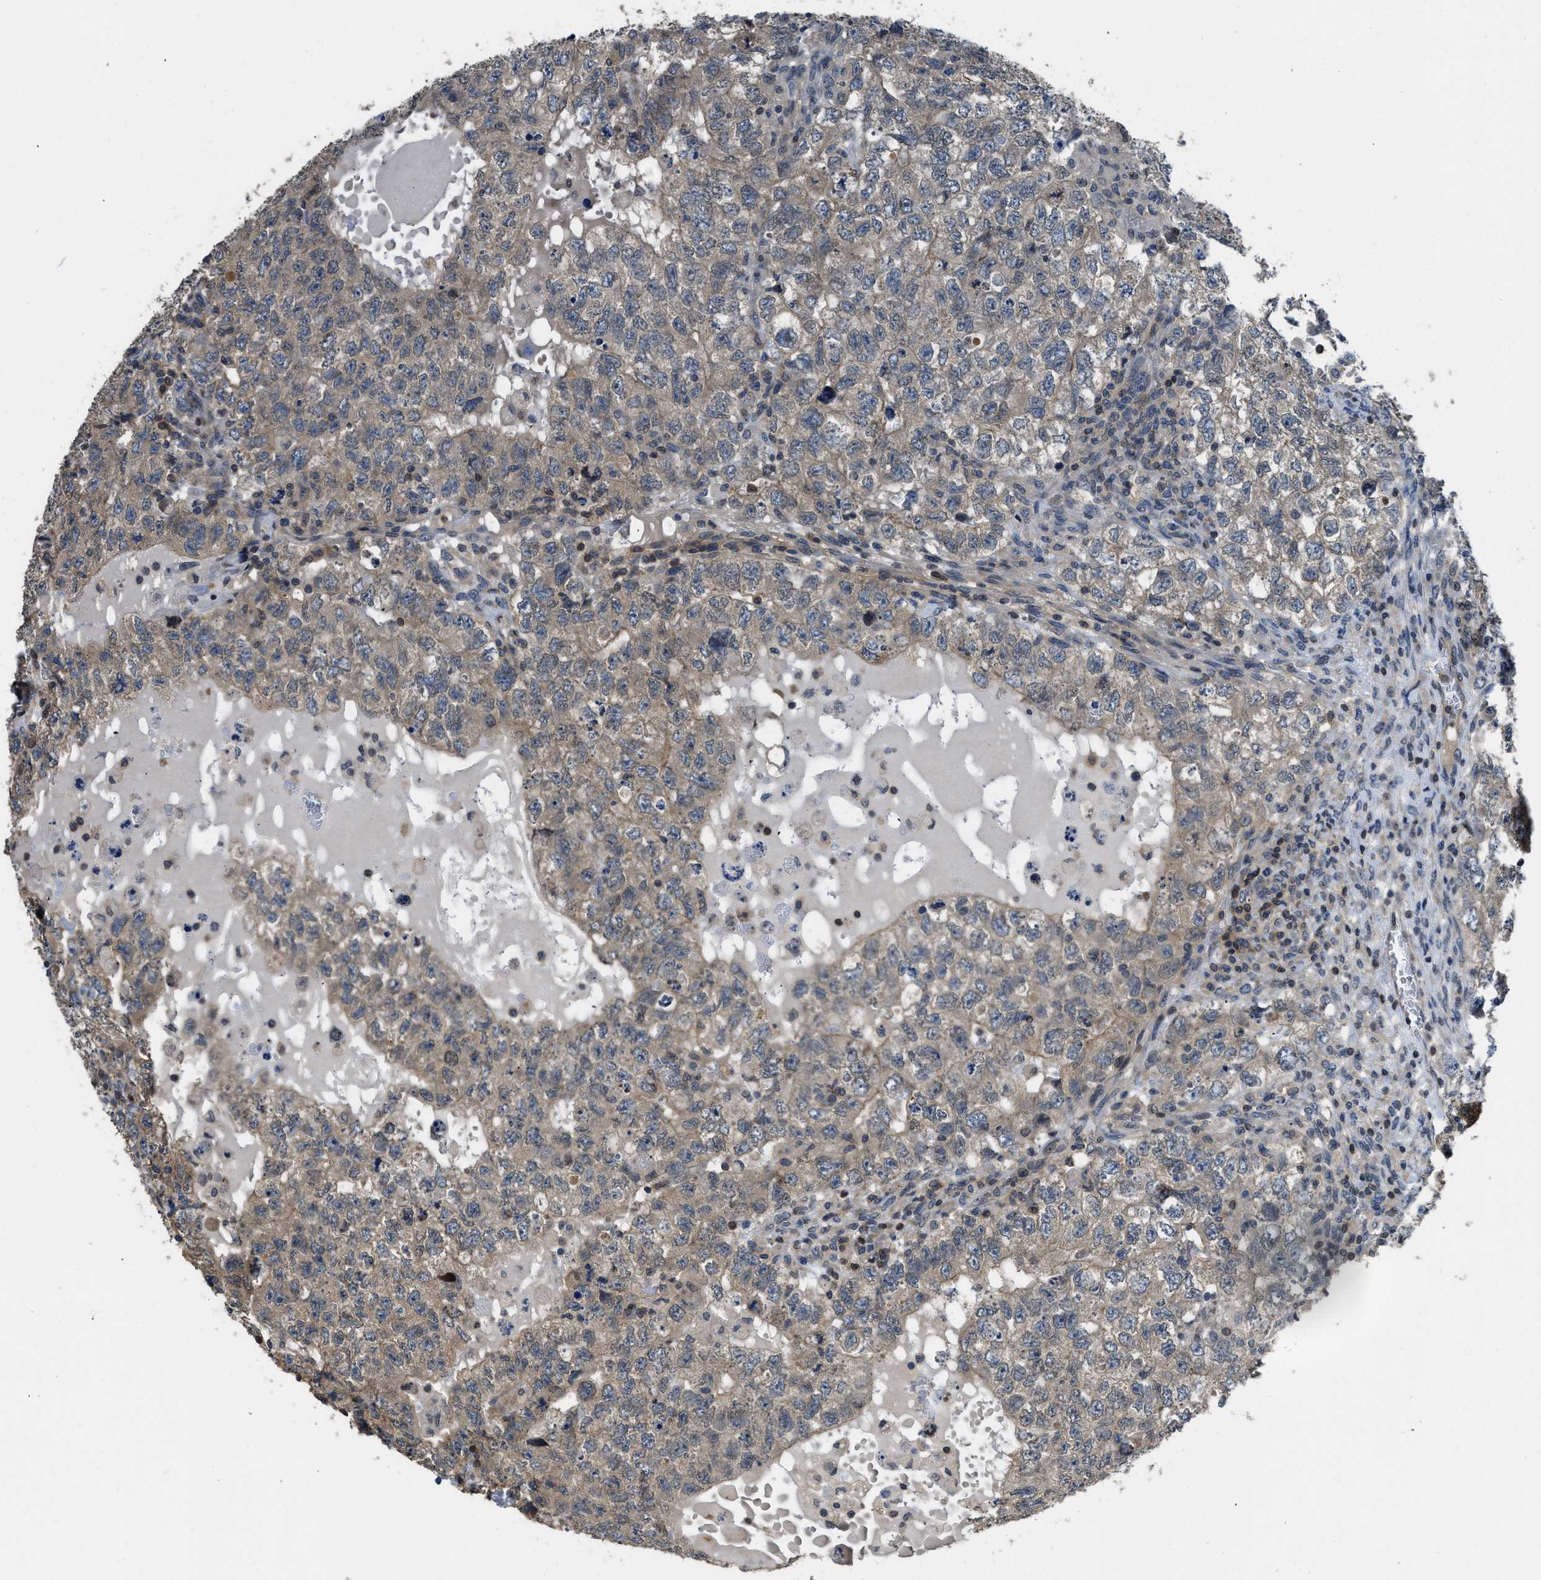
{"staining": {"intensity": "moderate", "quantity": "25%-75%", "location": "cytoplasmic/membranous"}, "tissue": "testis cancer", "cell_type": "Tumor cells", "image_type": "cancer", "snomed": [{"axis": "morphology", "description": "Carcinoma, Embryonal, NOS"}, {"axis": "topography", "description": "Testis"}], "caption": "Testis embryonal carcinoma stained for a protein (brown) displays moderate cytoplasmic/membranous positive staining in about 25%-75% of tumor cells.", "gene": "TES", "patient": {"sex": "male", "age": 36}}